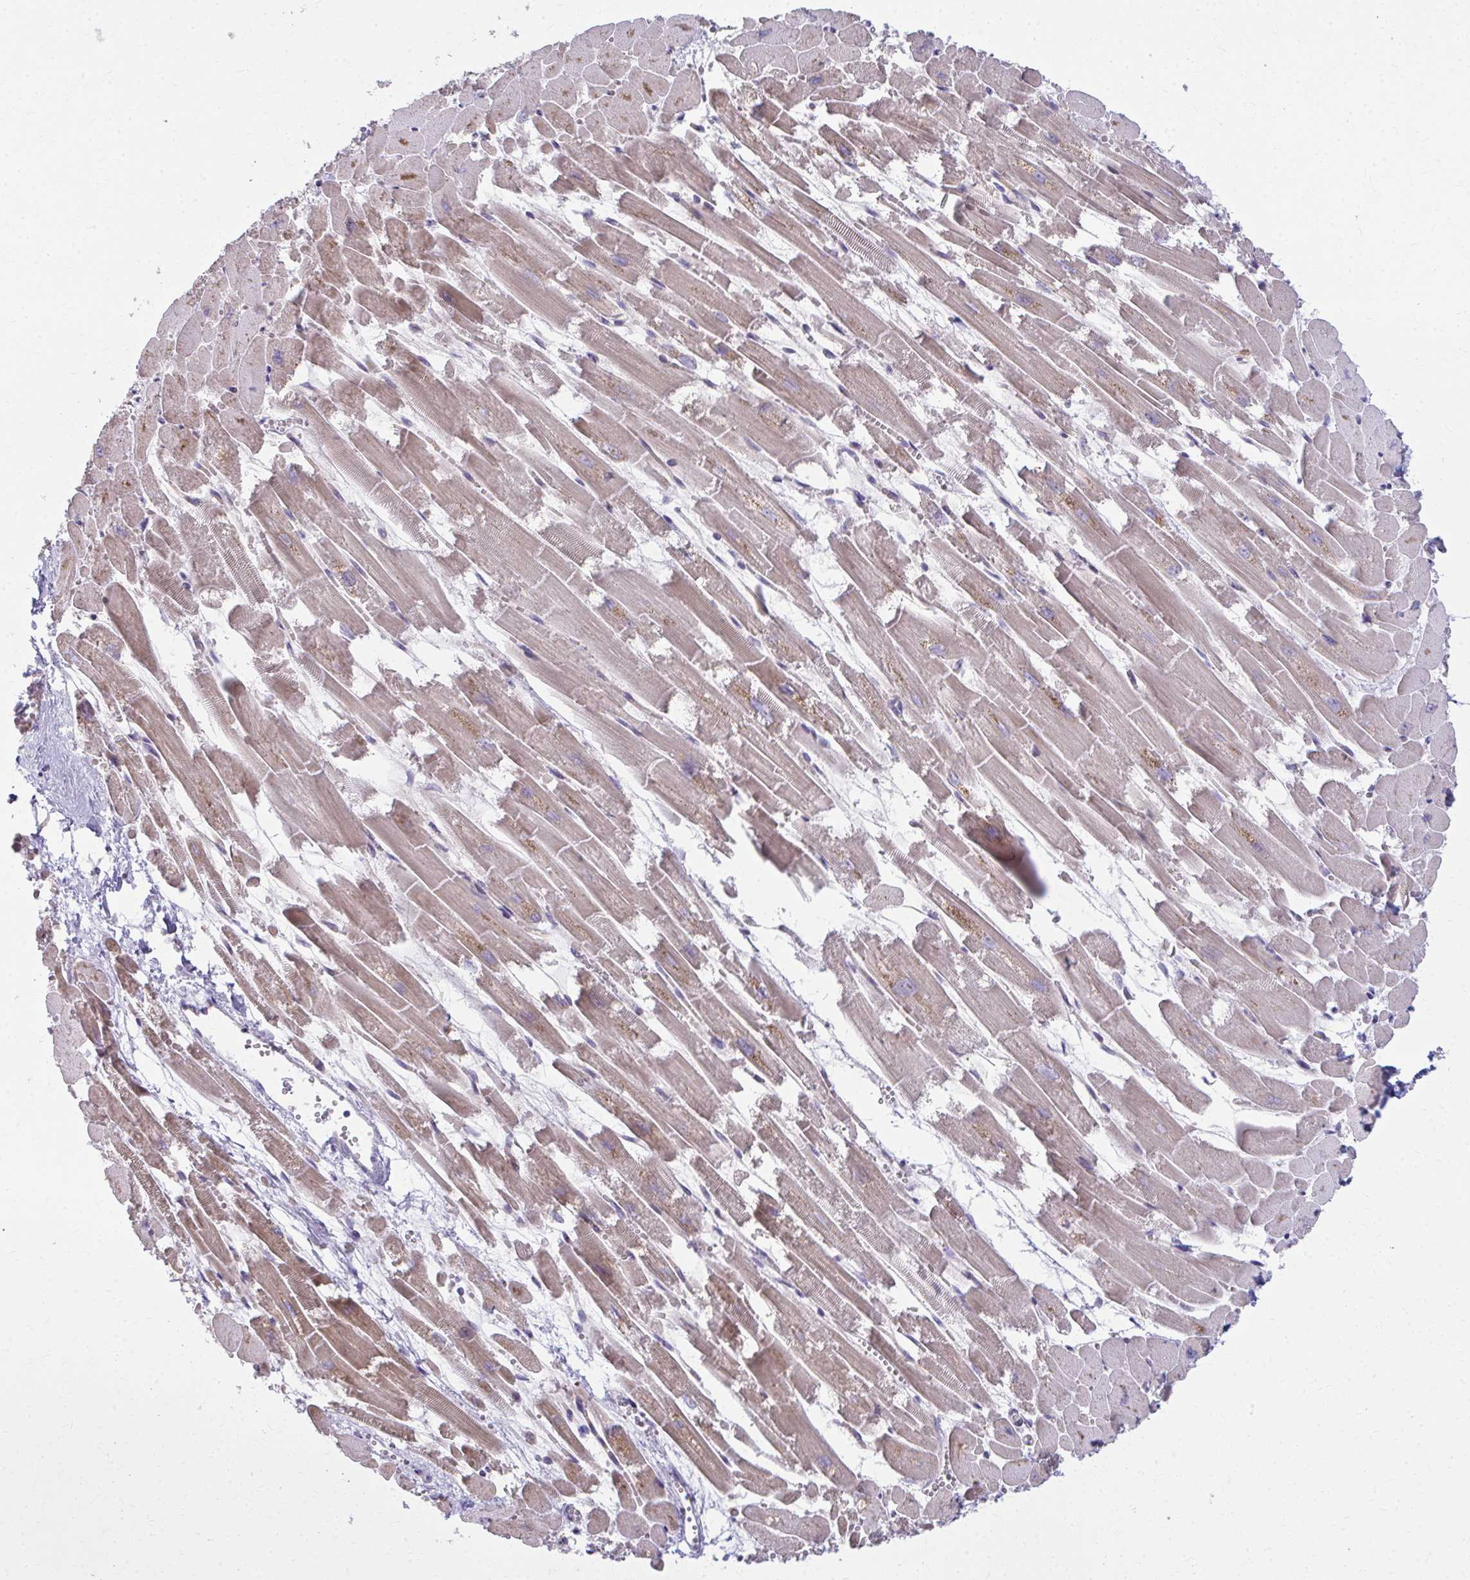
{"staining": {"intensity": "moderate", "quantity": "25%-75%", "location": "cytoplasmic/membranous"}, "tissue": "heart muscle", "cell_type": "Cardiomyocytes", "image_type": "normal", "snomed": [{"axis": "morphology", "description": "Normal tissue, NOS"}, {"axis": "topography", "description": "Heart"}], "caption": "Heart muscle stained for a protein (brown) reveals moderate cytoplasmic/membranous positive staining in approximately 25%-75% of cardiomyocytes.", "gene": "MAF1", "patient": {"sex": "female", "age": 52}}